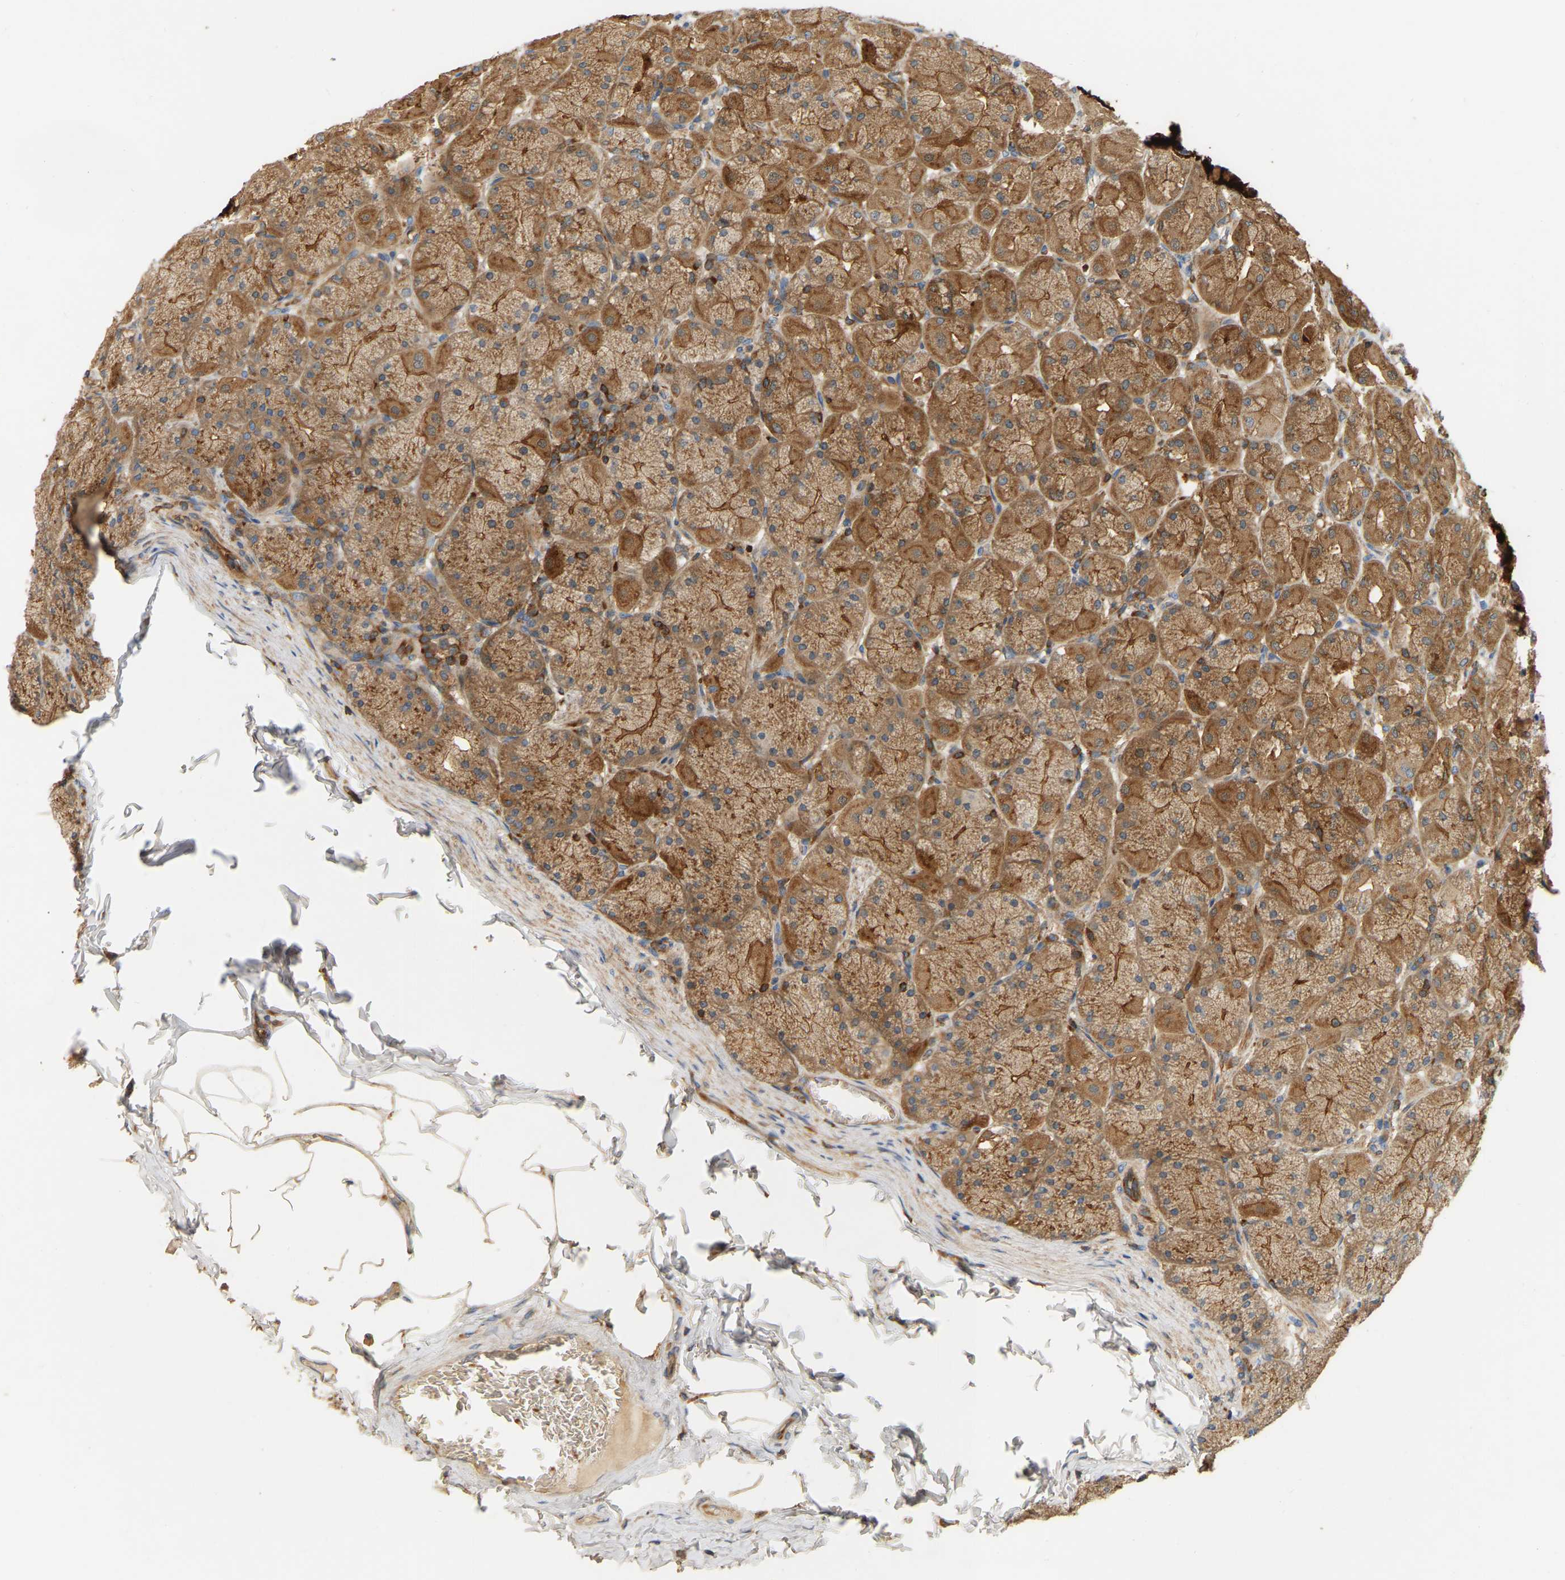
{"staining": {"intensity": "strong", "quantity": "25%-75%", "location": "cytoplasmic/membranous"}, "tissue": "stomach", "cell_type": "Glandular cells", "image_type": "normal", "snomed": [{"axis": "morphology", "description": "Normal tissue, NOS"}, {"axis": "topography", "description": "Stomach, upper"}], "caption": "This histopathology image exhibits benign stomach stained with immunohistochemistry to label a protein in brown. The cytoplasmic/membranous of glandular cells show strong positivity for the protein. Nuclei are counter-stained blue.", "gene": "AKAP13", "patient": {"sex": "female", "age": 56}}